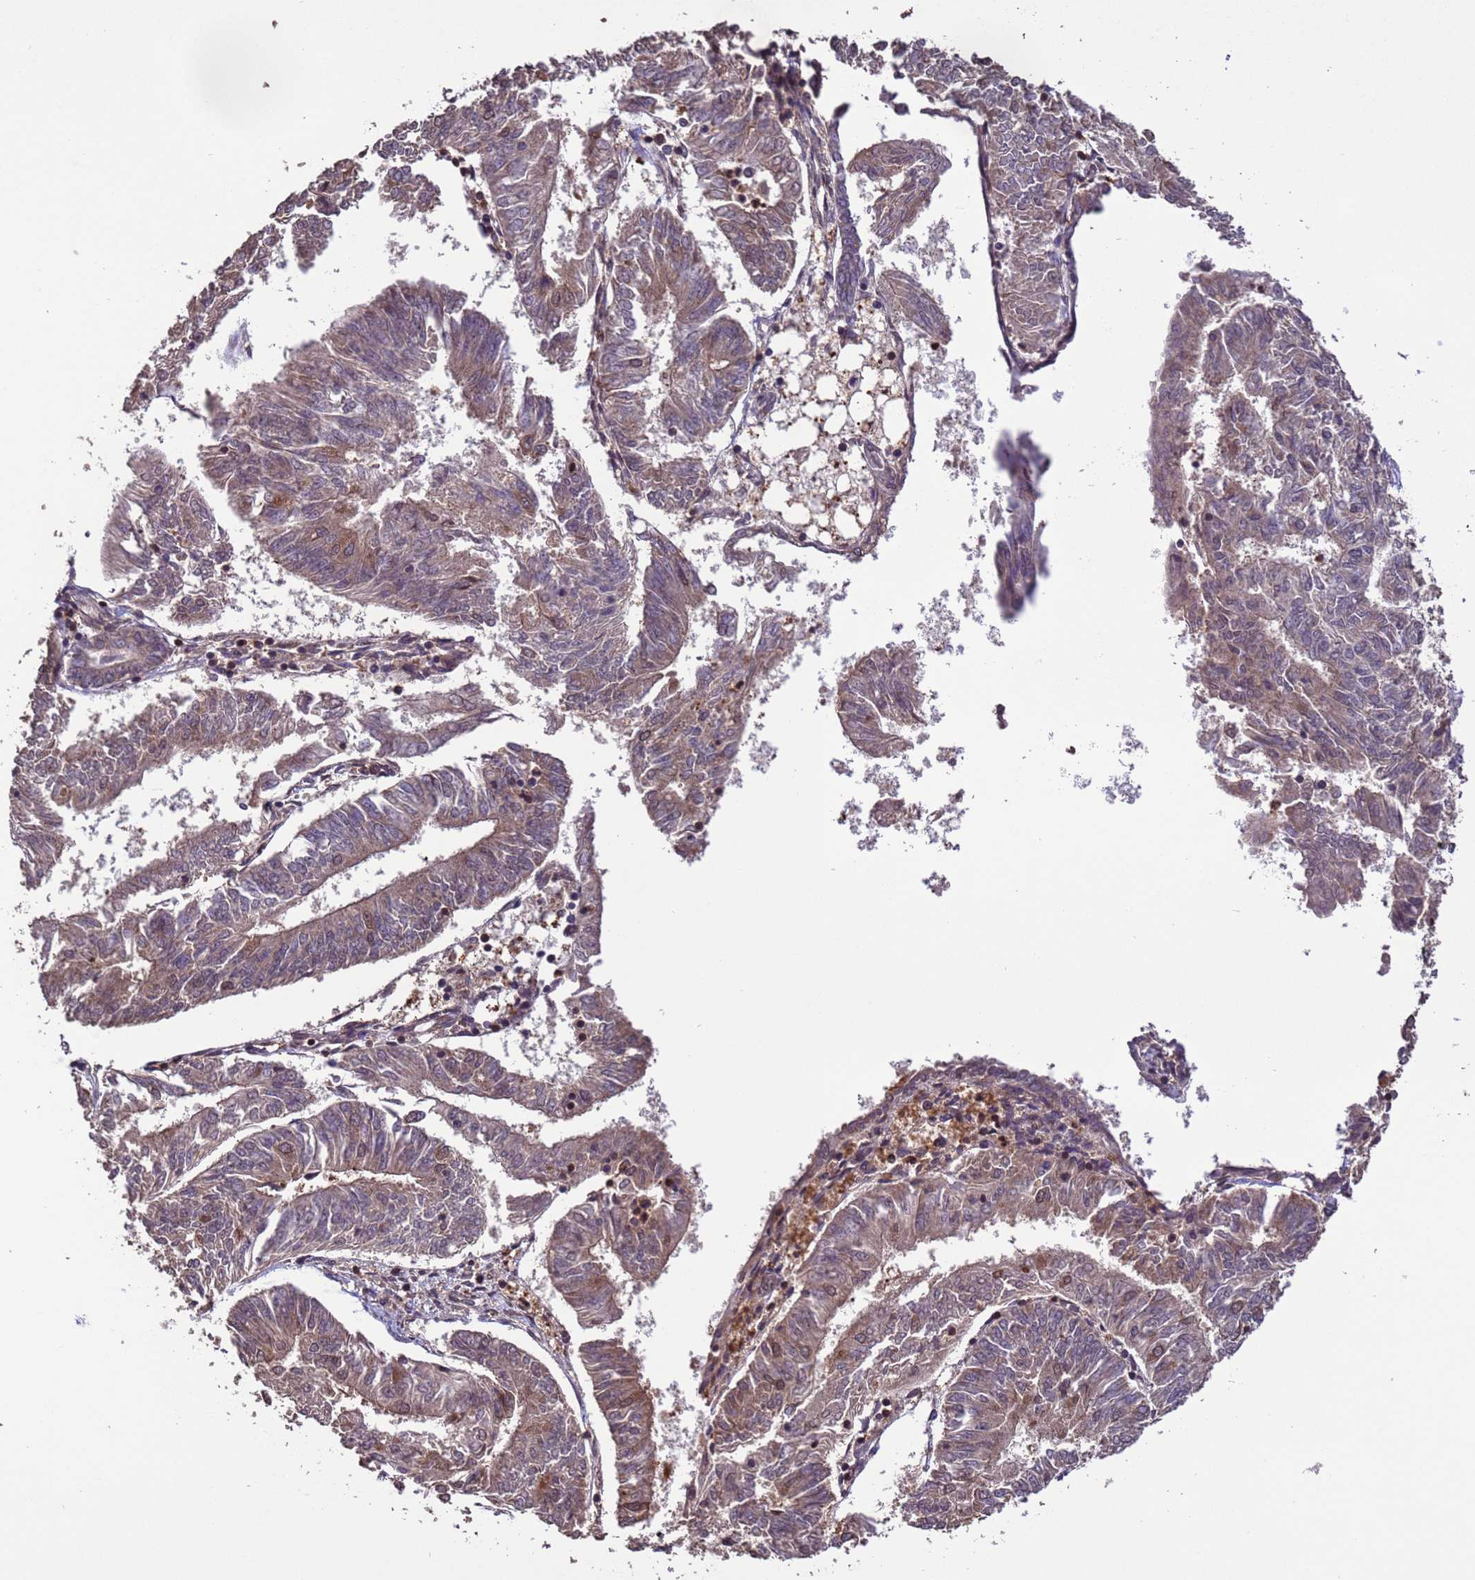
{"staining": {"intensity": "moderate", "quantity": "25%-75%", "location": "cytoplasmic/membranous,nuclear"}, "tissue": "endometrial cancer", "cell_type": "Tumor cells", "image_type": "cancer", "snomed": [{"axis": "morphology", "description": "Adenocarcinoma, NOS"}, {"axis": "topography", "description": "Endometrium"}], "caption": "Immunohistochemical staining of endometrial adenocarcinoma demonstrates medium levels of moderate cytoplasmic/membranous and nuclear protein staining in about 25%-75% of tumor cells.", "gene": "VSTM4", "patient": {"sex": "female", "age": 58}}